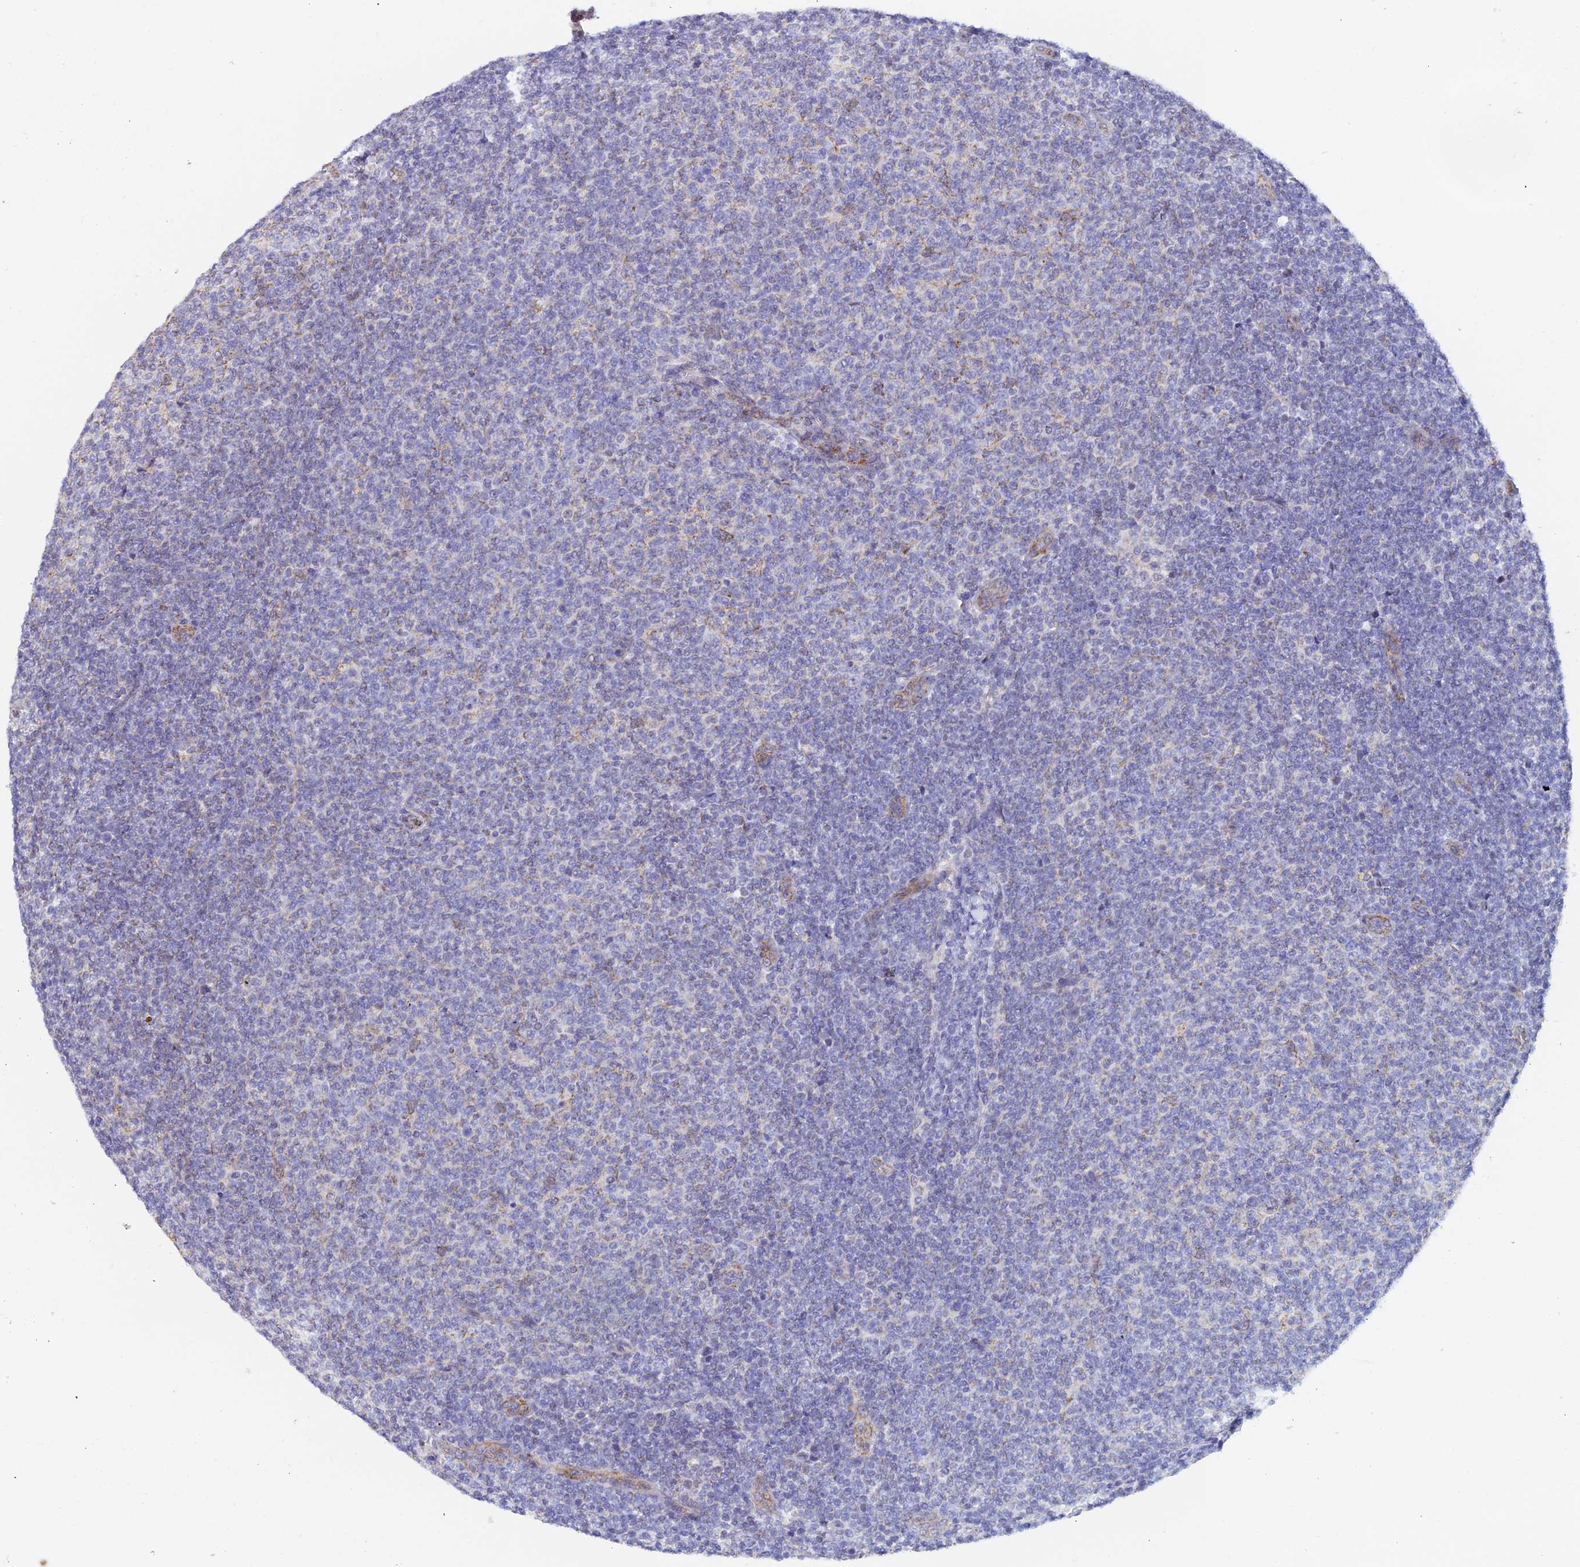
{"staining": {"intensity": "negative", "quantity": "none", "location": "none"}, "tissue": "lymphoma", "cell_type": "Tumor cells", "image_type": "cancer", "snomed": [{"axis": "morphology", "description": "Malignant lymphoma, non-Hodgkin's type, Low grade"}, {"axis": "topography", "description": "Lymph node"}], "caption": "Immunohistochemistry (IHC) image of human lymphoma stained for a protein (brown), which shows no positivity in tumor cells.", "gene": "ACOT2", "patient": {"sex": "male", "age": 66}}